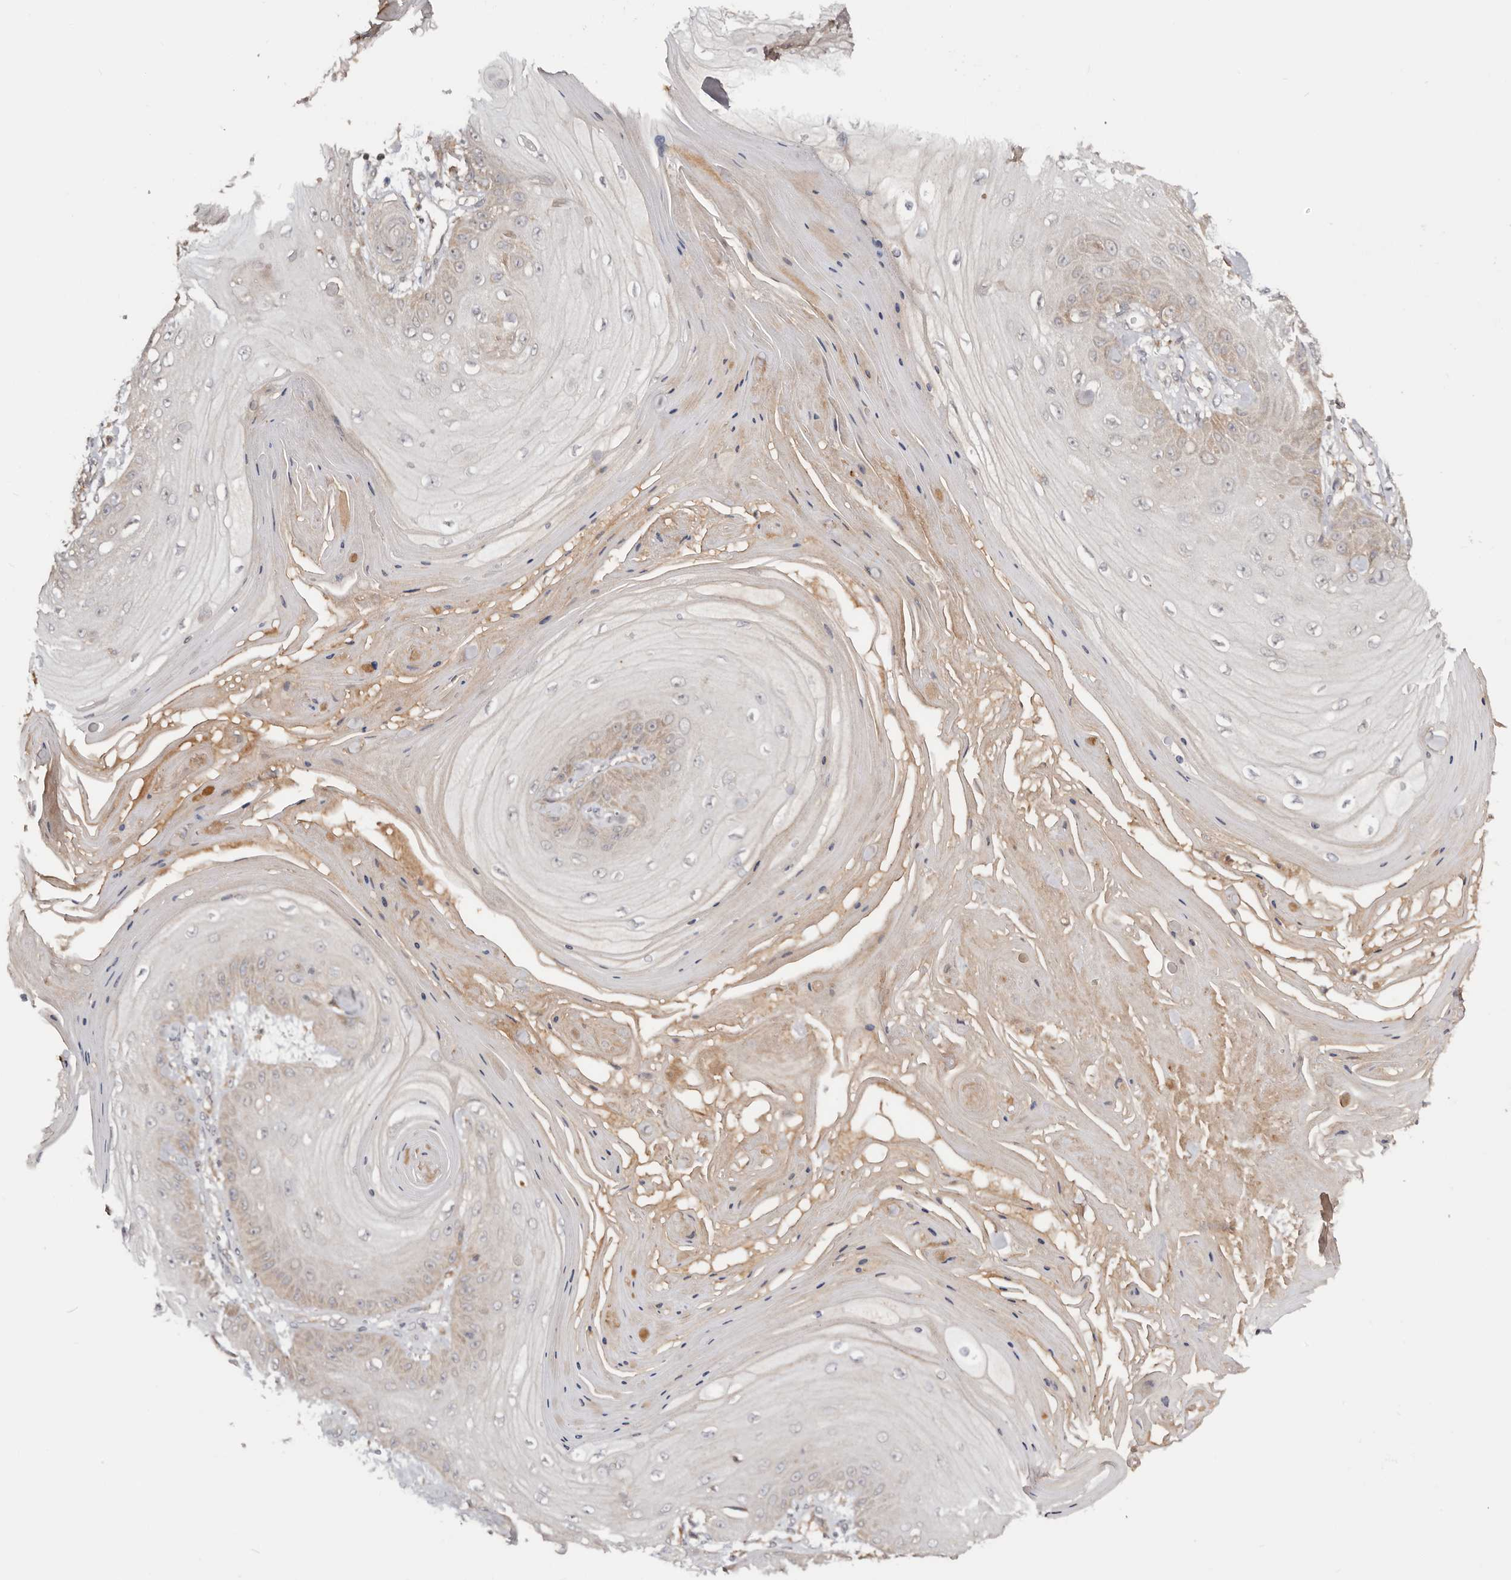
{"staining": {"intensity": "negative", "quantity": "none", "location": "none"}, "tissue": "skin cancer", "cell_type": "Tumor cells", "image_type": "cancer", "snomed": [{"axis": "morphology", "description": "Squamous cell carcinoma, NOS"}, {"axis": "topography", "description": "Skin"}], "caption": "The immunohistochemistry (IHC) photomicrograph has no significant positivity in tumor cells of skin squamous cell carcinoma tissue.", "gene": "PKIB", "patient": {"sex": "male", "age": 74}}